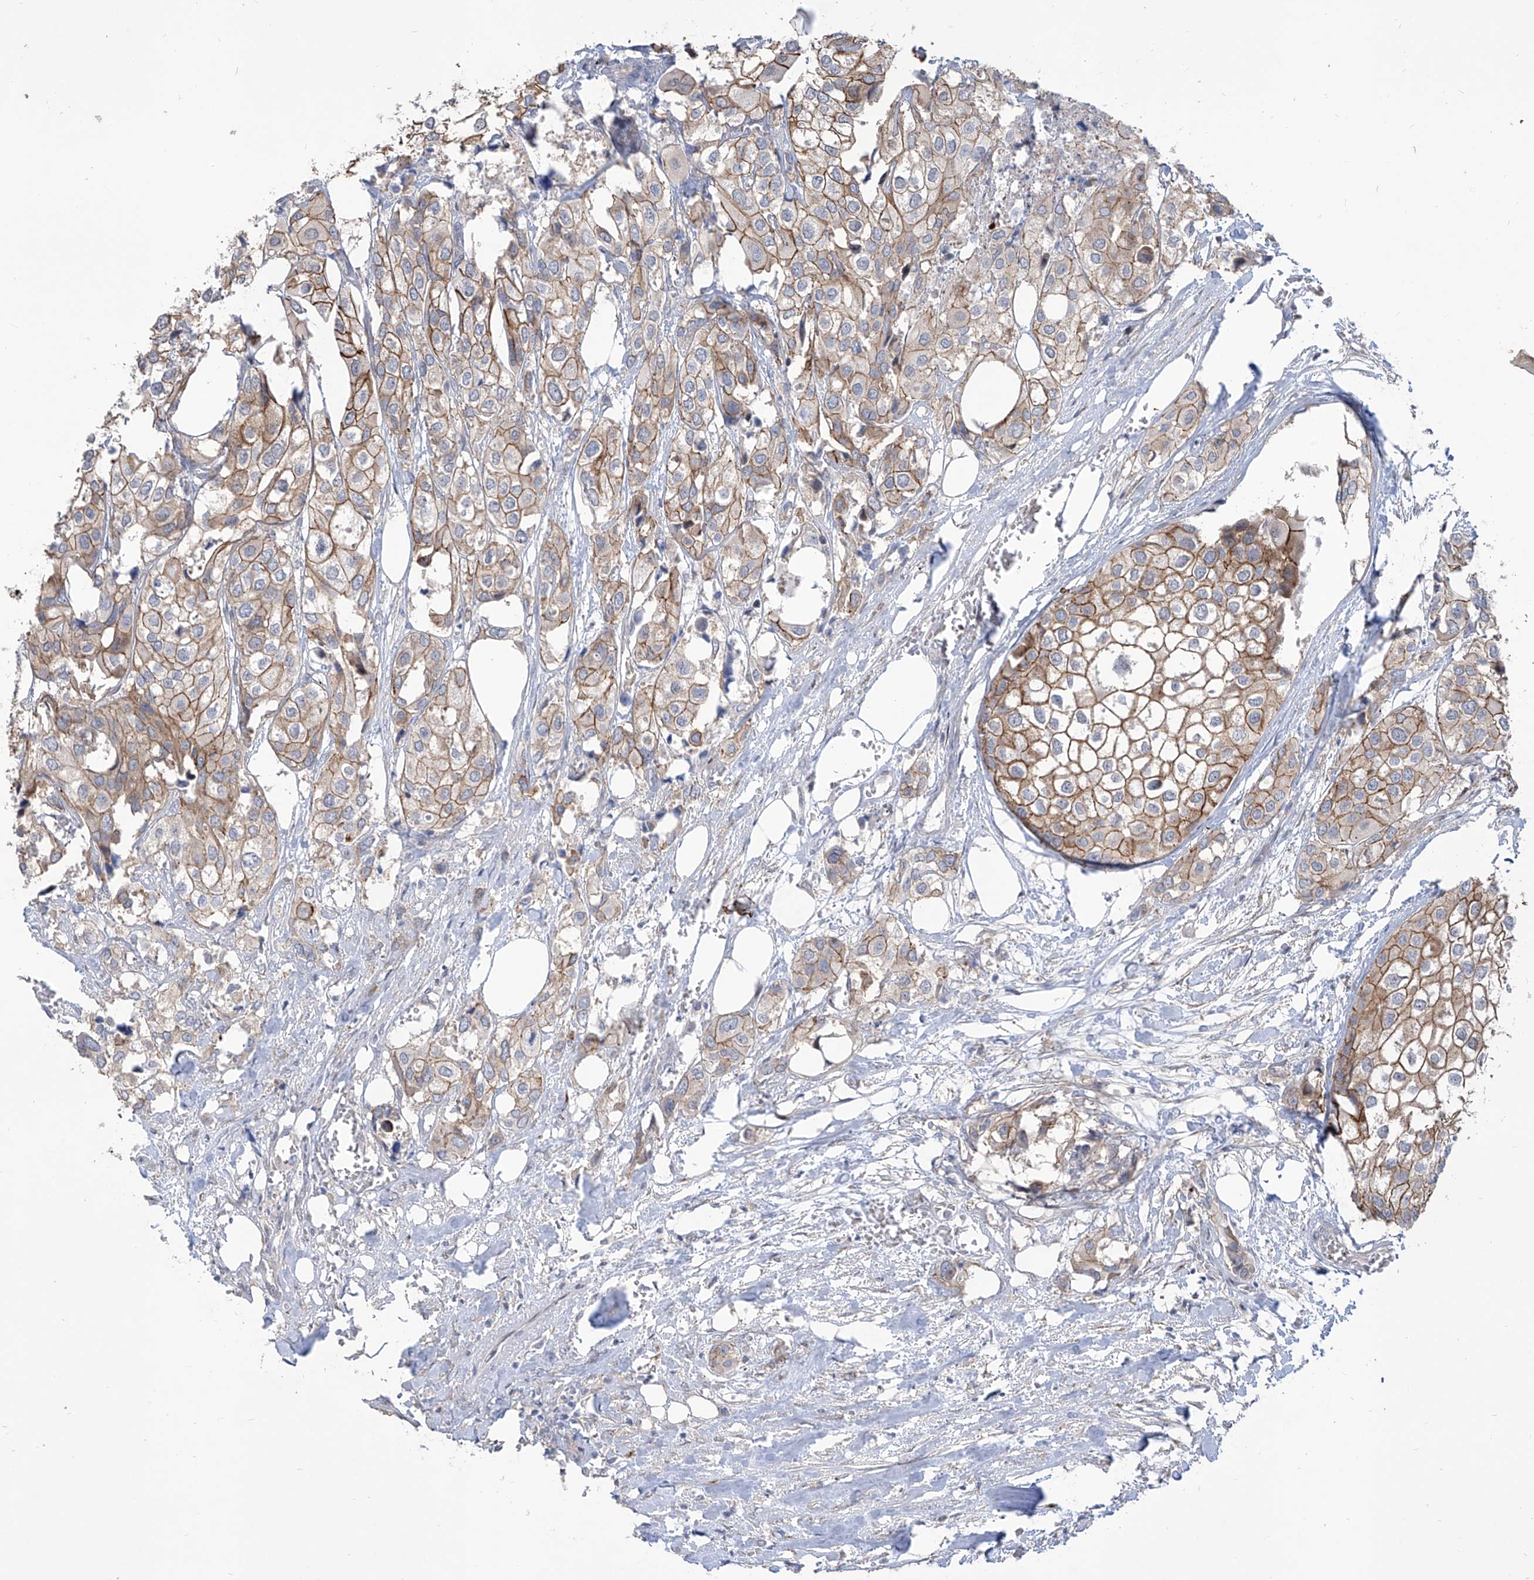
{"staining": {"intensity": "moderate", "quantity": ">75%", "location": "cytoplasmic/membranous"}, "tissue": "urothelial cancer", "cell_type": "Tumor cells", "image_type": "cancer", "snomed": [{"axis": "morphology", "description": "Urothelial carcinoma, High grade"}, {"axis": "topography", "description": "Urinary bladder"}], "caption": "Immunohistochemistry (IHC) (DAB (3,3'-diaminobenzidine)) staining of human urothelial cancer reveals moderate cytoplasmic/membranous protein staining in approximately >75% of tumor cells. Nuclei are stained in blue.", "gene": "LRRC1", "patient": {"sex": "male", "age": 64}}